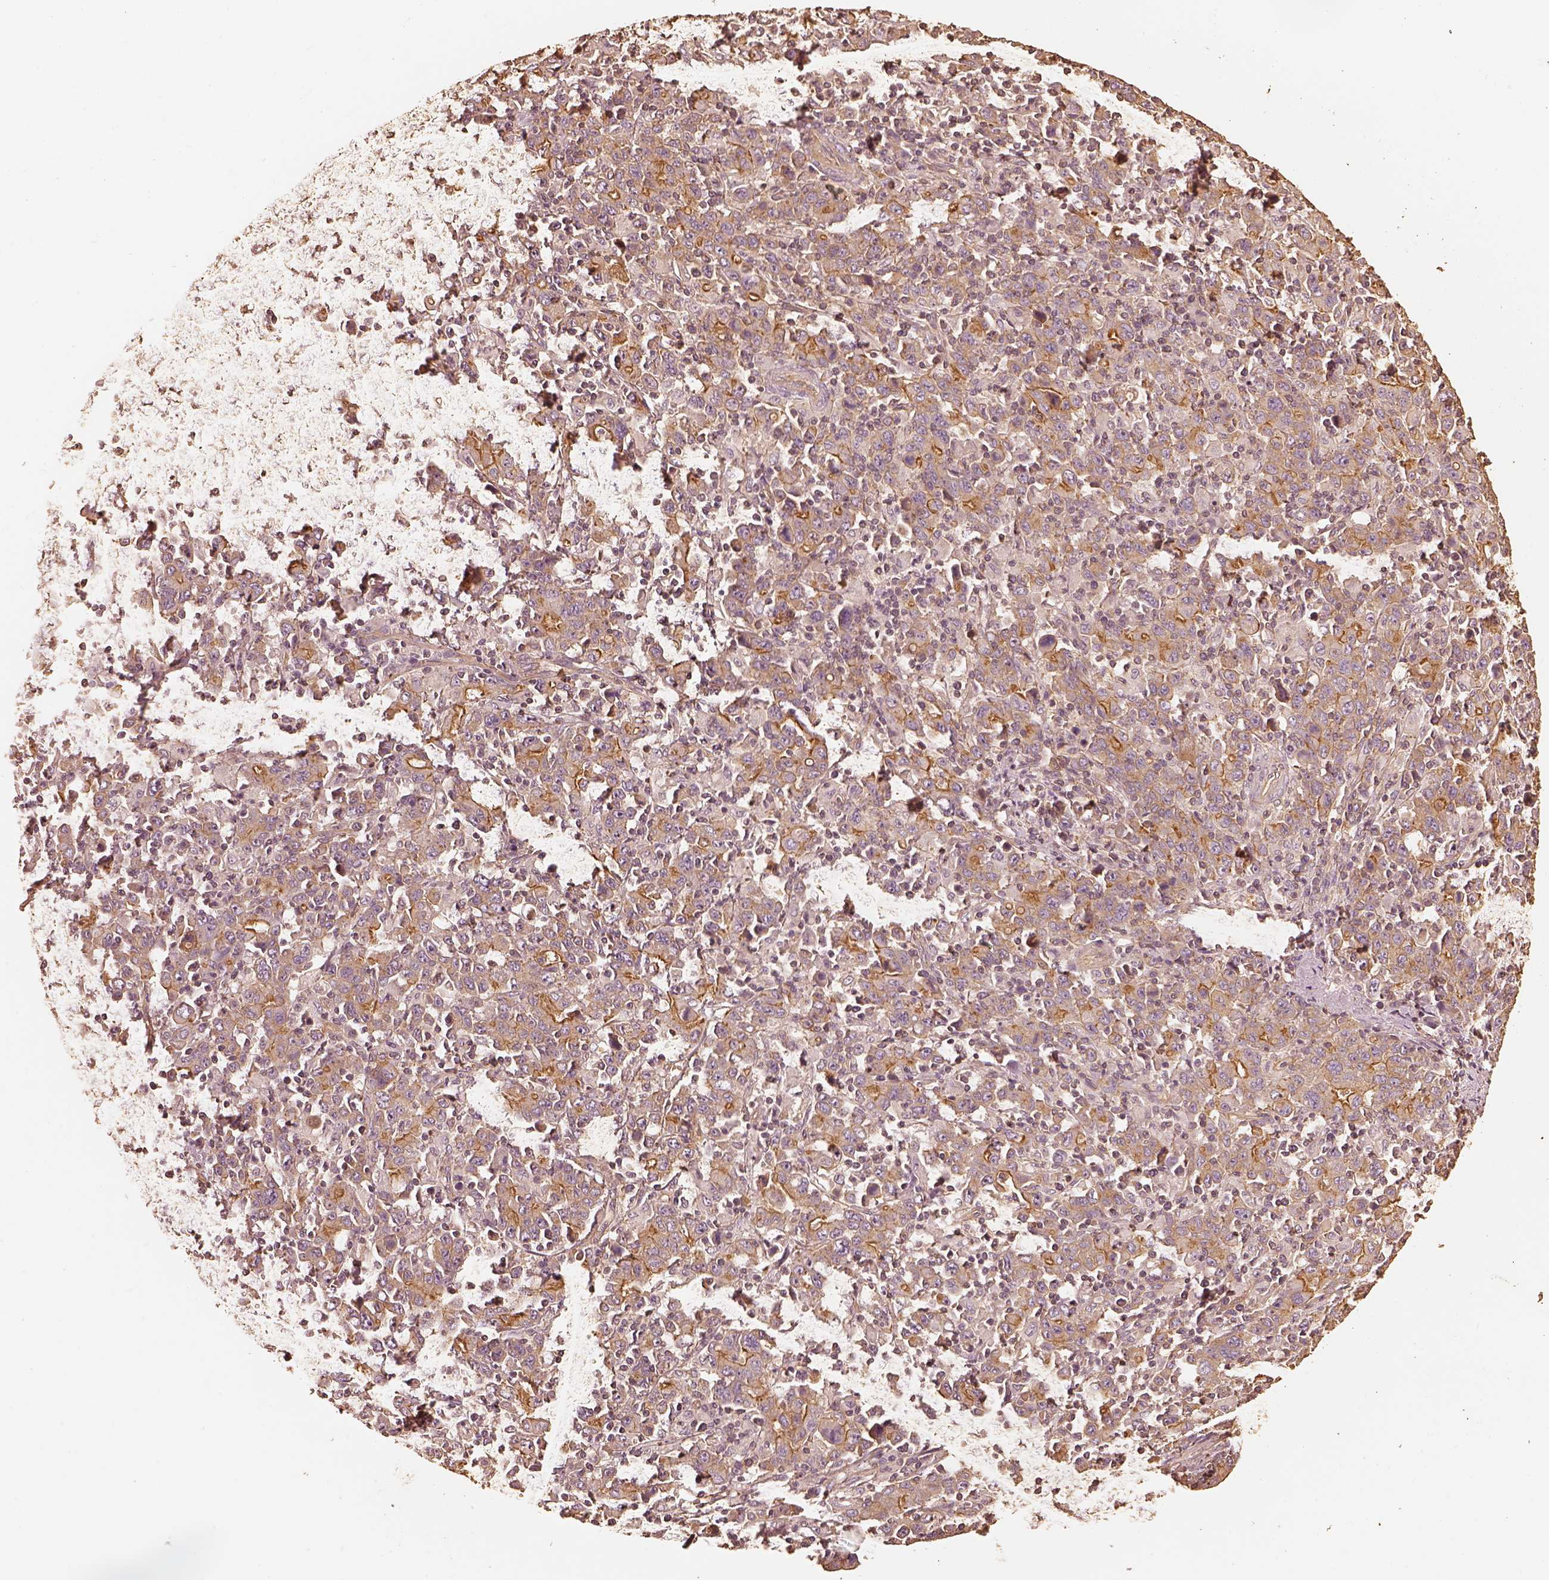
{"staining": {"intensity": "strong", "quantity": "<25%", "location": "cytoplasmic/membranous"}, "tissue": "stomach cancer", "cell_type": "Tumor cells", "image_type": "cancer", "snomed": [{"axis": "morphology", "description": "Adenocarcinoma, NOS"}, {"axis": "topography", "description": "Stomach, upper"}], "caption": "DAB (3,3'-diaminobenzidine) immunohistochemical staining of human stomach cancer (adenocarcinoma) displays strong cytoplasmic/membranous protein staining in approximately <25% of tumor cells. (DAB (3,3'-diaminobenzidine) = brown stain, brightfield microscopy at high magnification).", "gene": "WDR7", "patient": {"sex": "male", "age": 69}}